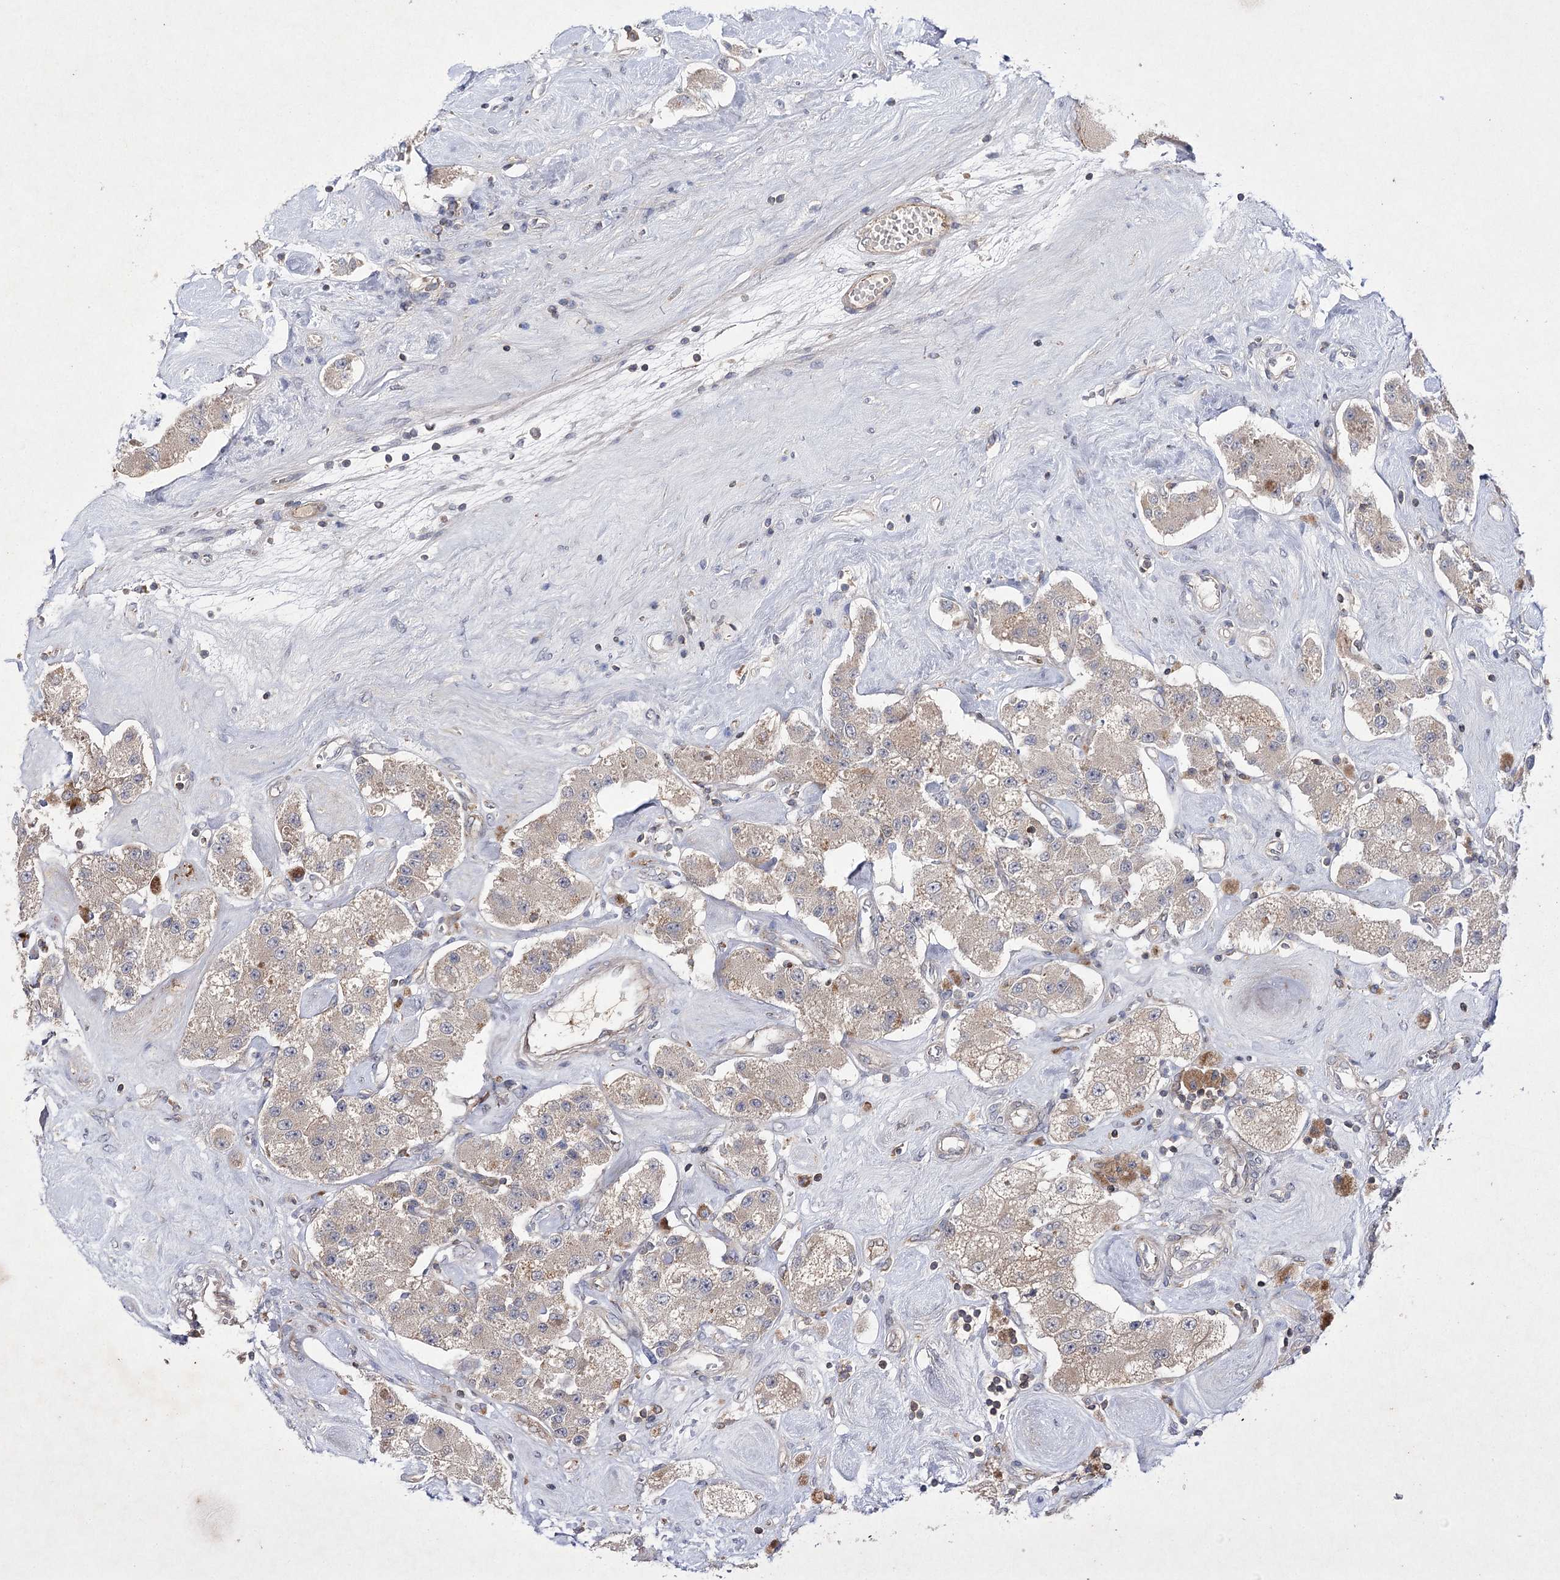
{"staining": {"intensity": "weak", "quantity": ">75%", "location": "cytoplasmic/membranous"}, "tissue": "carcinoid", "cell_type": "Tumor cells", "image_type": "cancer", "snomed": [{"axis": "morphology", "description": "Carcinoid, malignant, NOS"}, {"axis": "topography", "description": "Pancreas"}], "caption": "Carcinoid stained with immunohistochemistry (IHC) shows weak cytoplasmic/membranous expression in approximately >75% of tumor cells.", "gene": "BCR", "patient": {"sex": "male", "age": 41}}